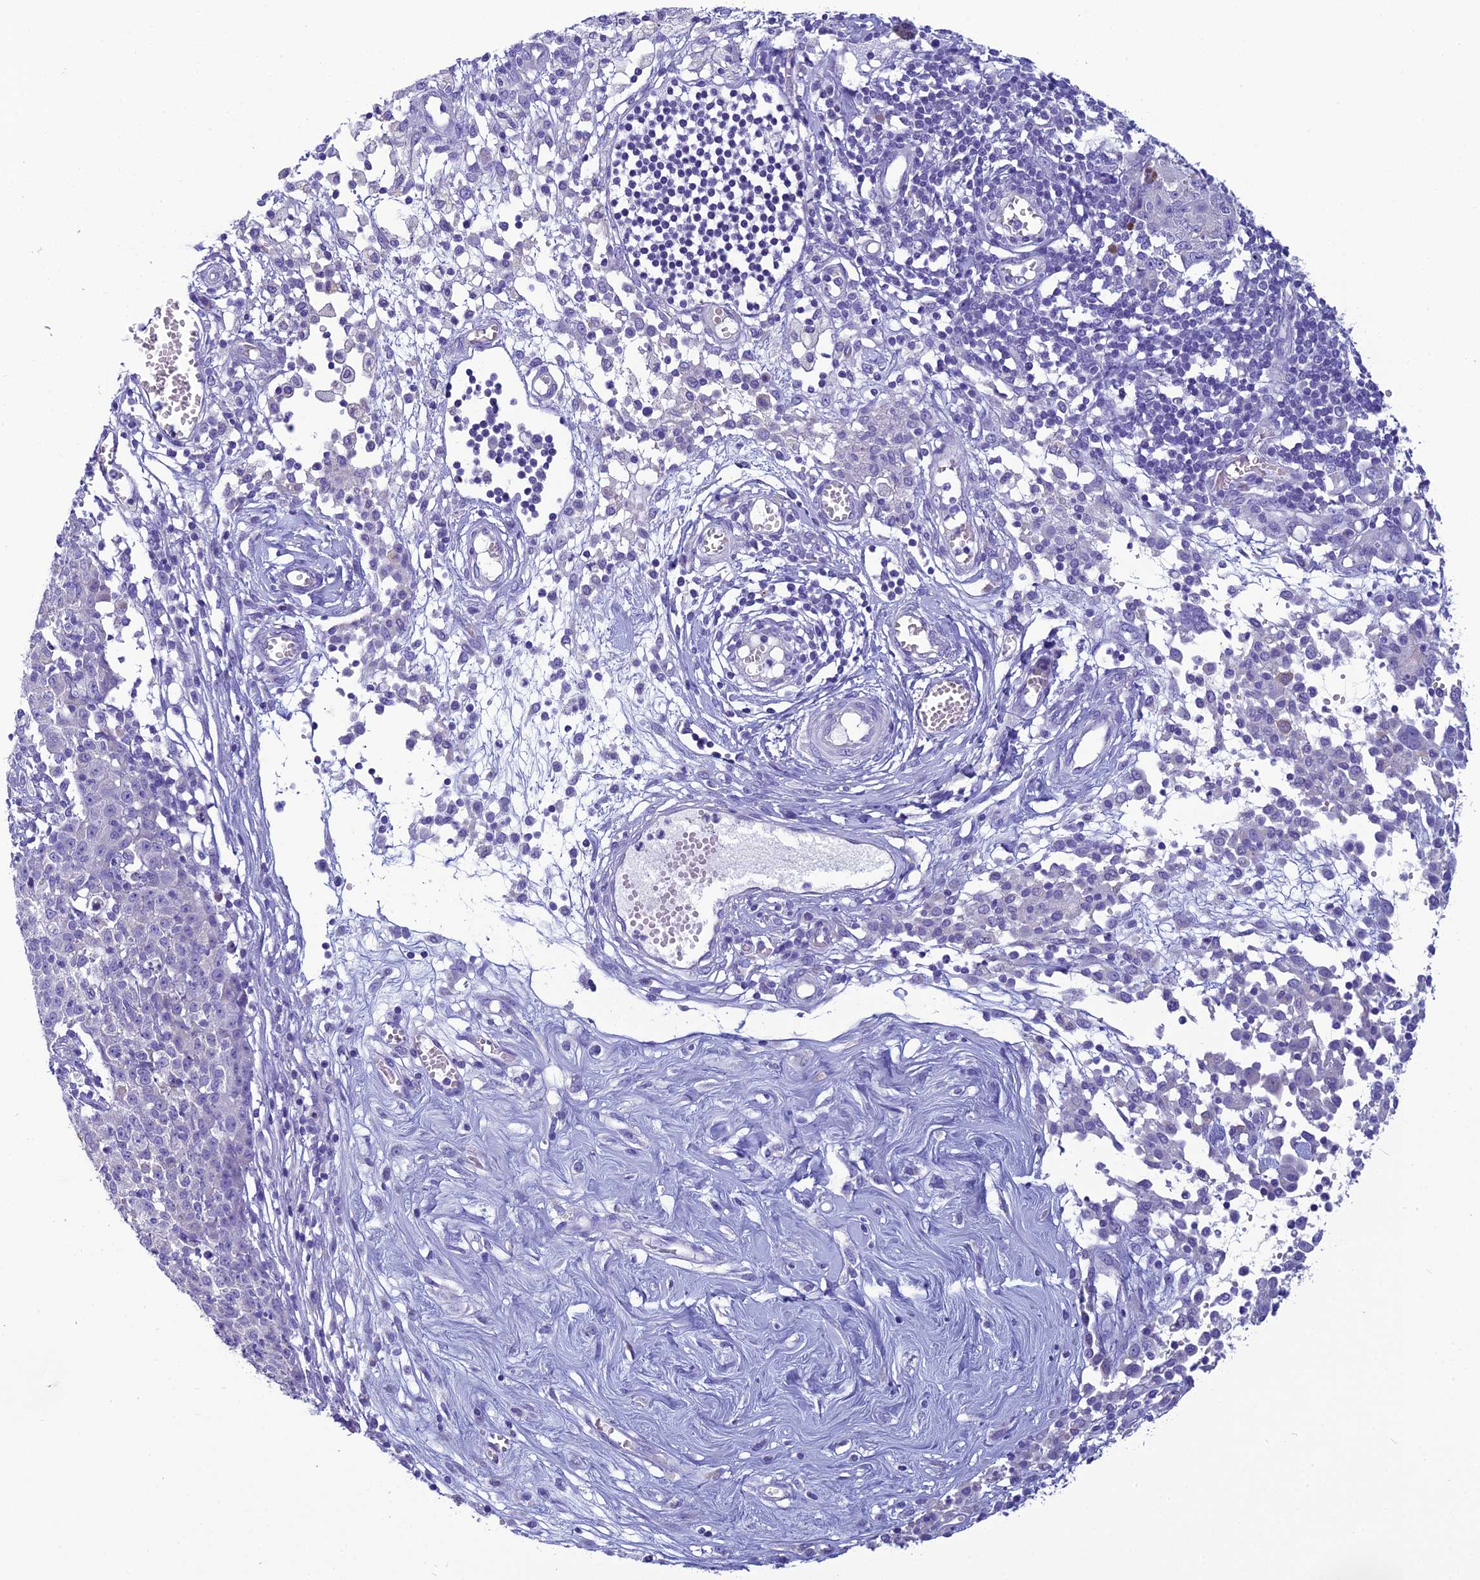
{"staining": {"intensity": "negative", "quantity": "none", "location": "none"}, "tissue": "ovarian cancer", "cell_type": "Tumor cells", "image_type": "cancer", "snomed": [{"axis": "morphology", "description": "Carcinoma, endometroid"}, {"axis": "topography", "description": "Ovary"}], "caption": "A histopathology image of endometroid carcinoma (ovarian) stained for a protein displays no brown staining in tumor cells. (DAB immunohistochemistry visualized using brightfield microscopy, high magnification).", "gene": "SCEL", "patient": {"sex": "female", "age": 42}}